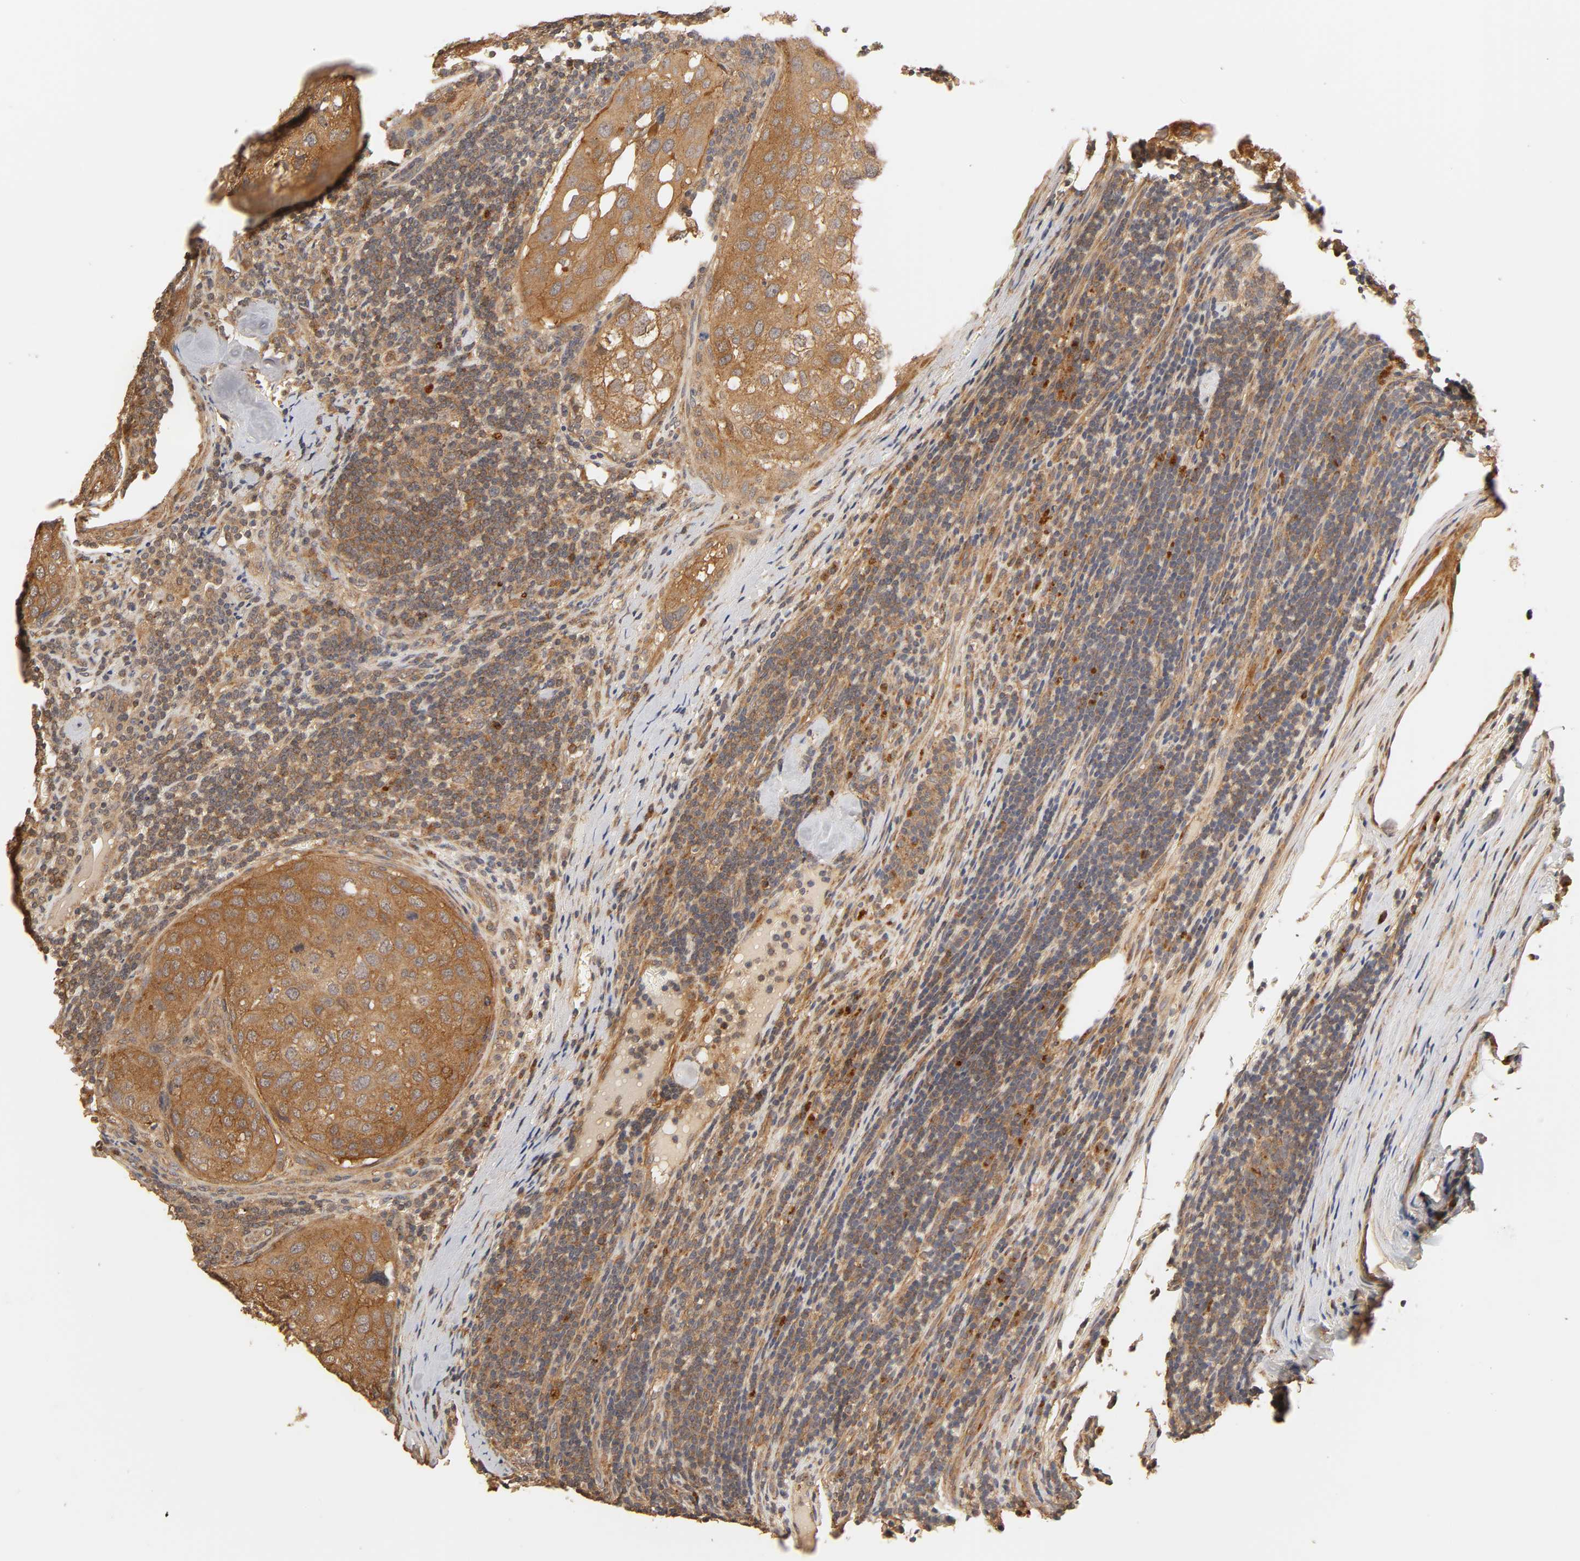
{"staining": {"intensity": "strong", "quantity": ">75%", "location": "cytoplasmic/membranous"}, "tissue": "urothelial cancer", "cell_type": "Tumor cells", "image_type": "cancer", "snomed": [{"axis": "morphology", "description": "Urothelial carcinoma, High grade"}, {"axis": "topography", "description": "Lymph node"}, {"axis": "topography", "description": "Urinary bladder"}], "caption": "Urothelial cancer stained with DAB (3,3'-diaminobenzidine) immunohistochemistry (IHC) shows high levels of strong cytoplasmic/membranous staining in approximately >75% of tumor cells.", "gene": "EPS8", "patient": {"sex": "male", "age": 51}}